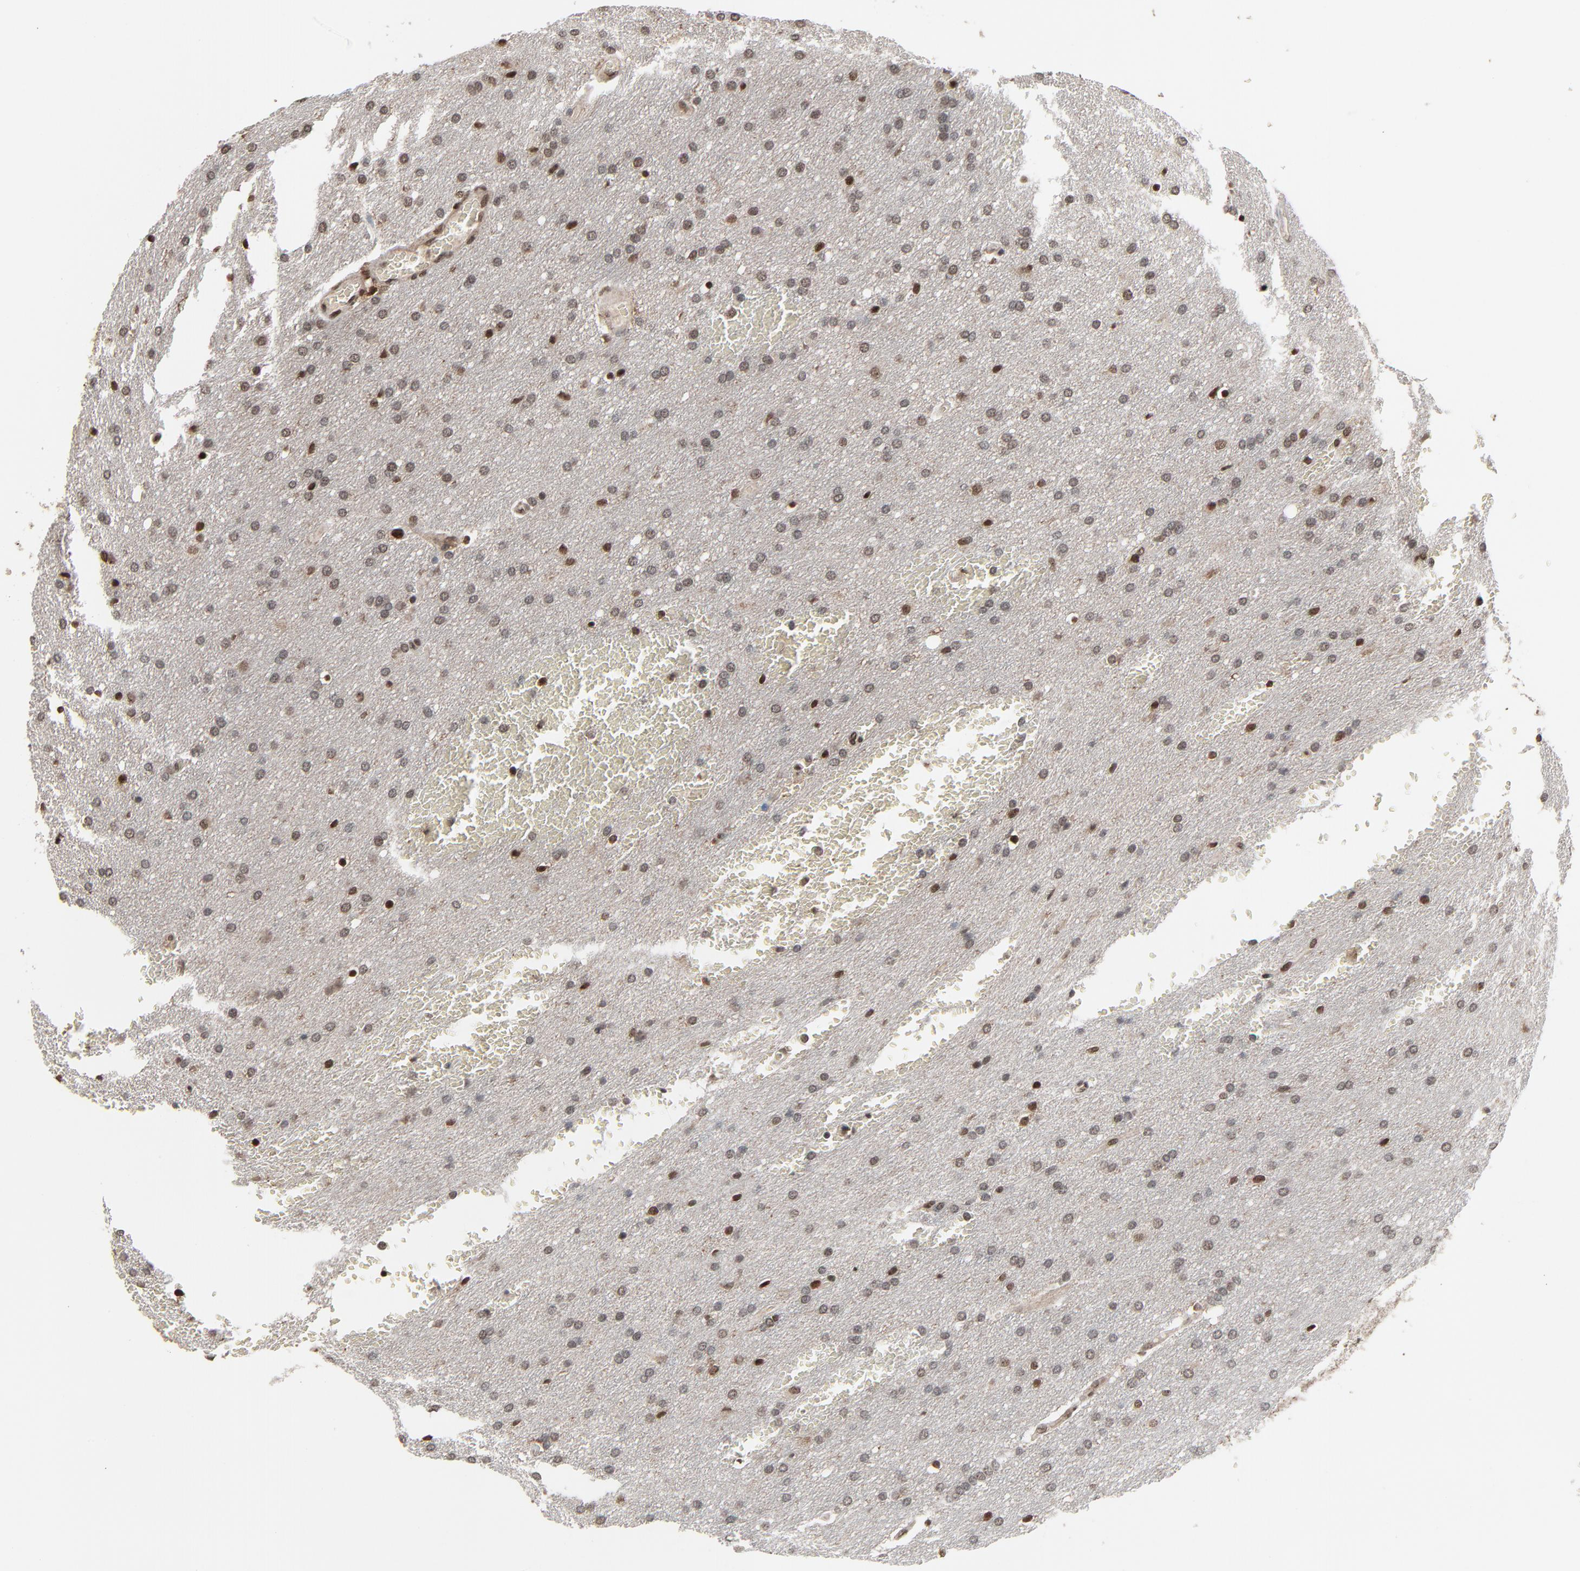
{"staining": {"intensity": "moderate", "quantity": "25%-75%", "location": "nuclear"}, "tissue": "glioma", "cell_type": "Tumor cells", "image_type": "cancer", "snomed": [{"axis": "morphology", "description": "Glioma, malignant, Low grade"}, {"axis": "topography", "description": "Brain"}], "caption": "Immunohistochemical staining of glioma displays medium levels of moderate nuclear protein positivity in approximately 25%-75% of tumor cells.", "gene": "RPS6KA3", "patient": {"sex": "female", "age": 32}}